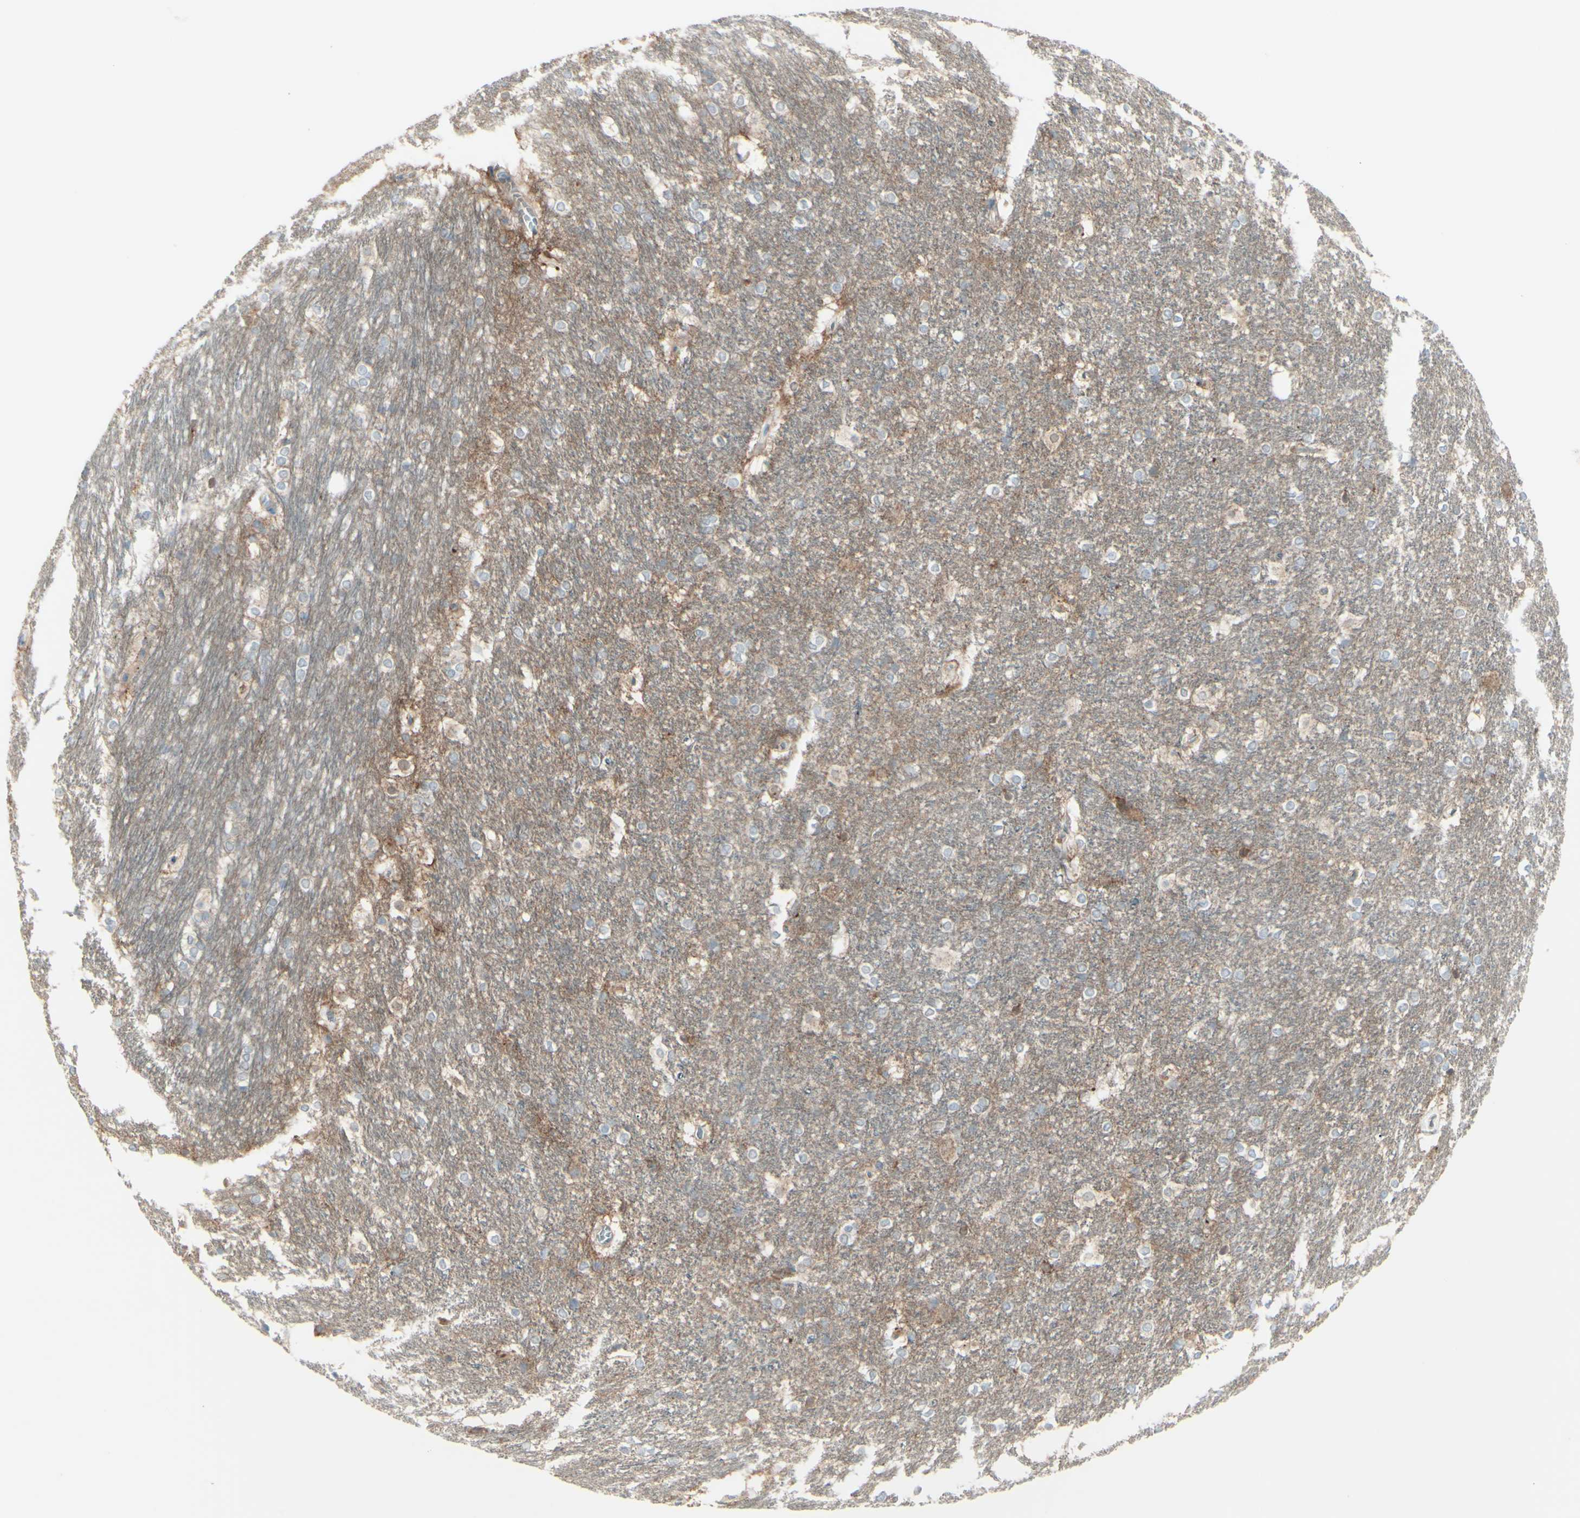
{"staining": {"intensity": "moderate", "quantity": ">75%", "location": "cytoplasmic/membranous"}, "tissue": "hippocampus", "cell_type": "Glial cells", "image_type": "normal", "snomed": [{"axis": "morphology", "description": "Normal tissue, NOS"}, {"axis": "topography", "description": "Hippocampus"}], "caption": "Brown immunohistochemical staining in unremarkable human hippocampus exhibits moderate cytoplasmic/membranous staining in approximately >75% of glial cells.", "gene": "PCDHGA10", "patient": {"sex": "female", "age": 19}}